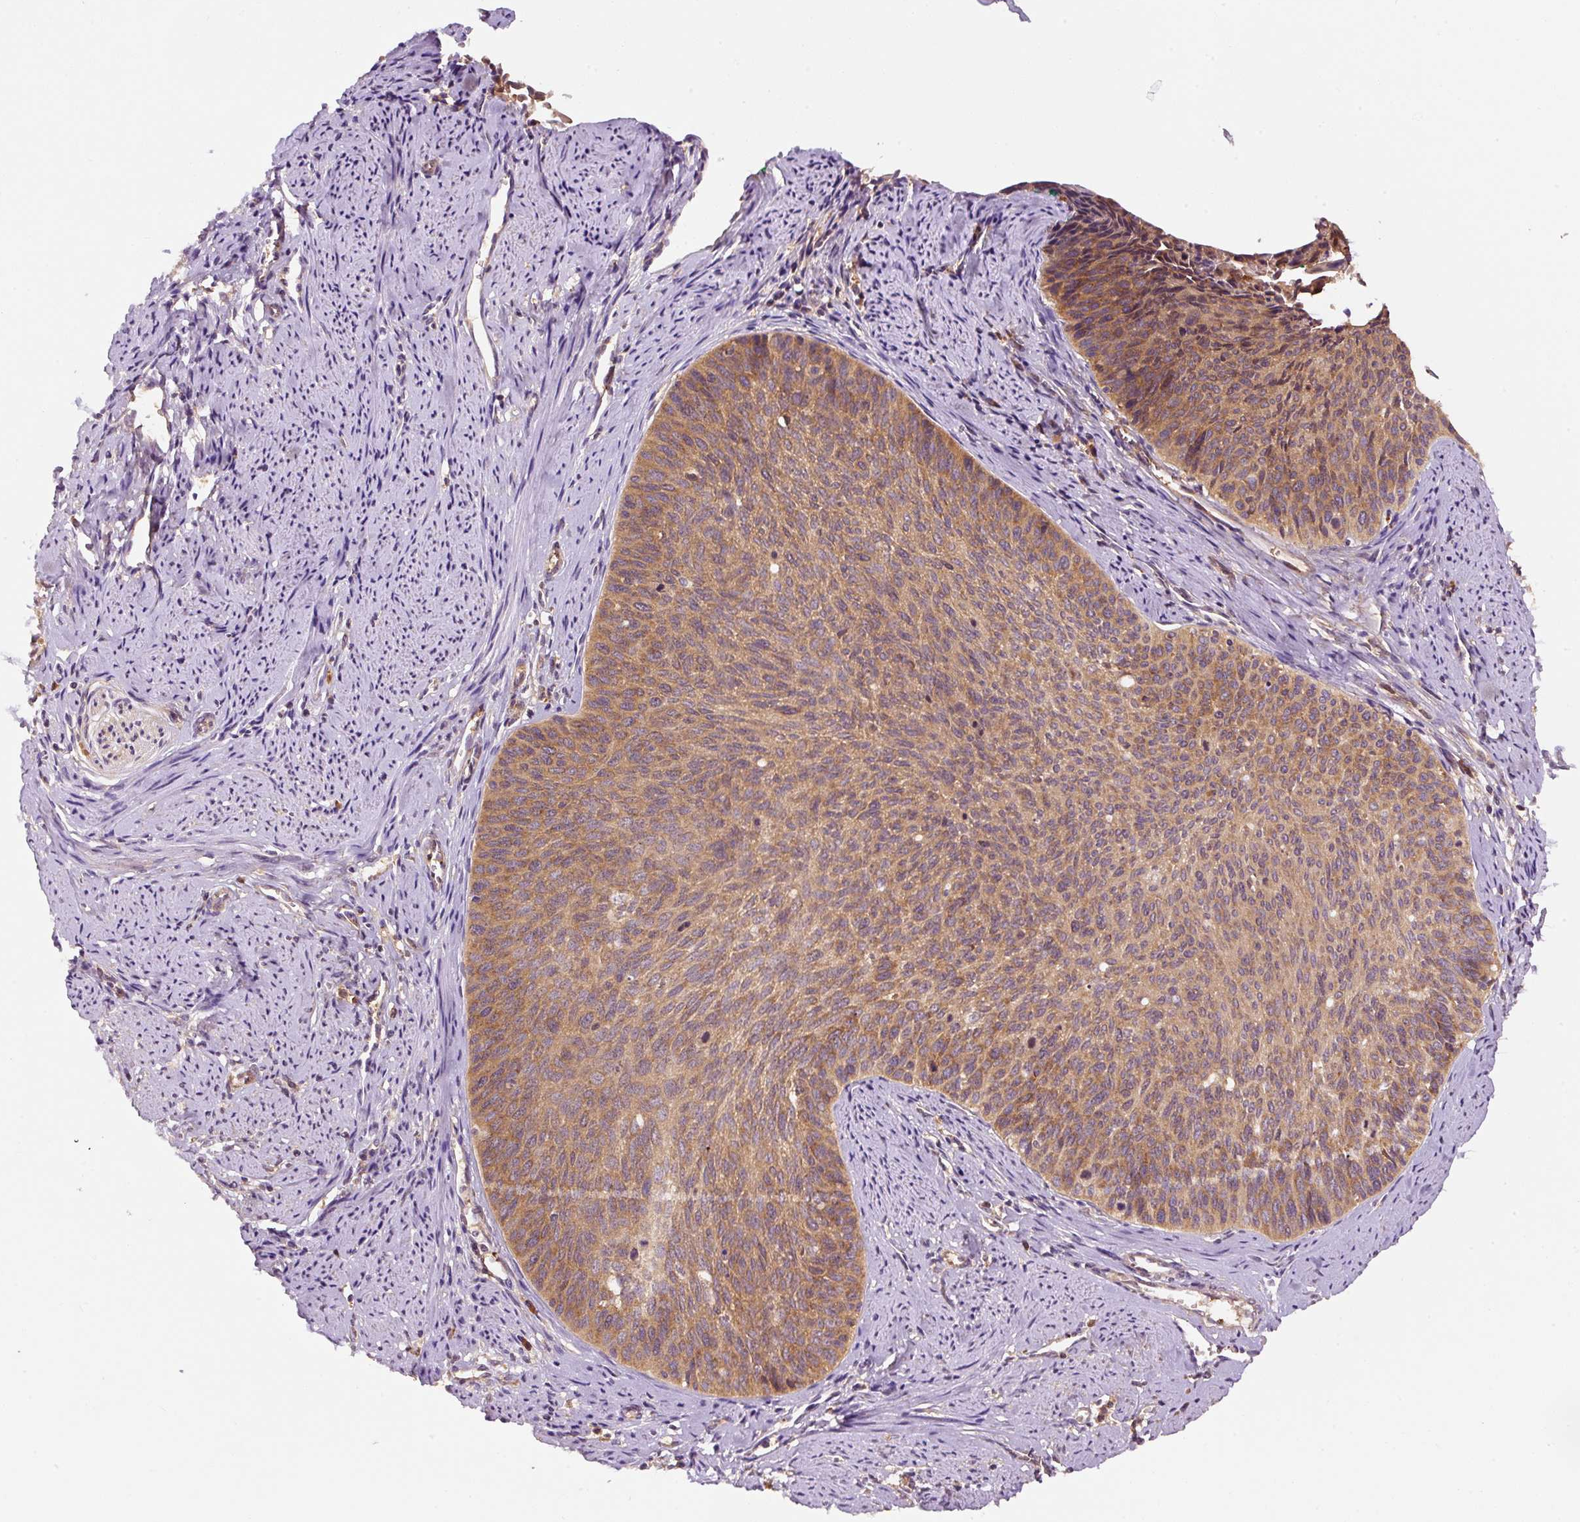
{"staining": {"intensity": "moderate", "quantity": ">75%", "location": "cytoplasmic/membranous"}, "tissue": "cervical cancer", "cell_type": "Tumor cells", "image_type": "cancer", "snomed": [{"axis": "morphology", "description": "Squamous cell carcinoma, NOS"}, {"axis": "topography", "description": "Cervix"}], "caption": "This photomicrograph reveals immunohistochemistry staining of human squamous cell carcinoma (cervical), with medium moderate cytoplasmic/membranous positivity in approximately >75% of tumor cells.", "gene": "EIF2S2", "patient": {"sex": "female", "age": 55}}